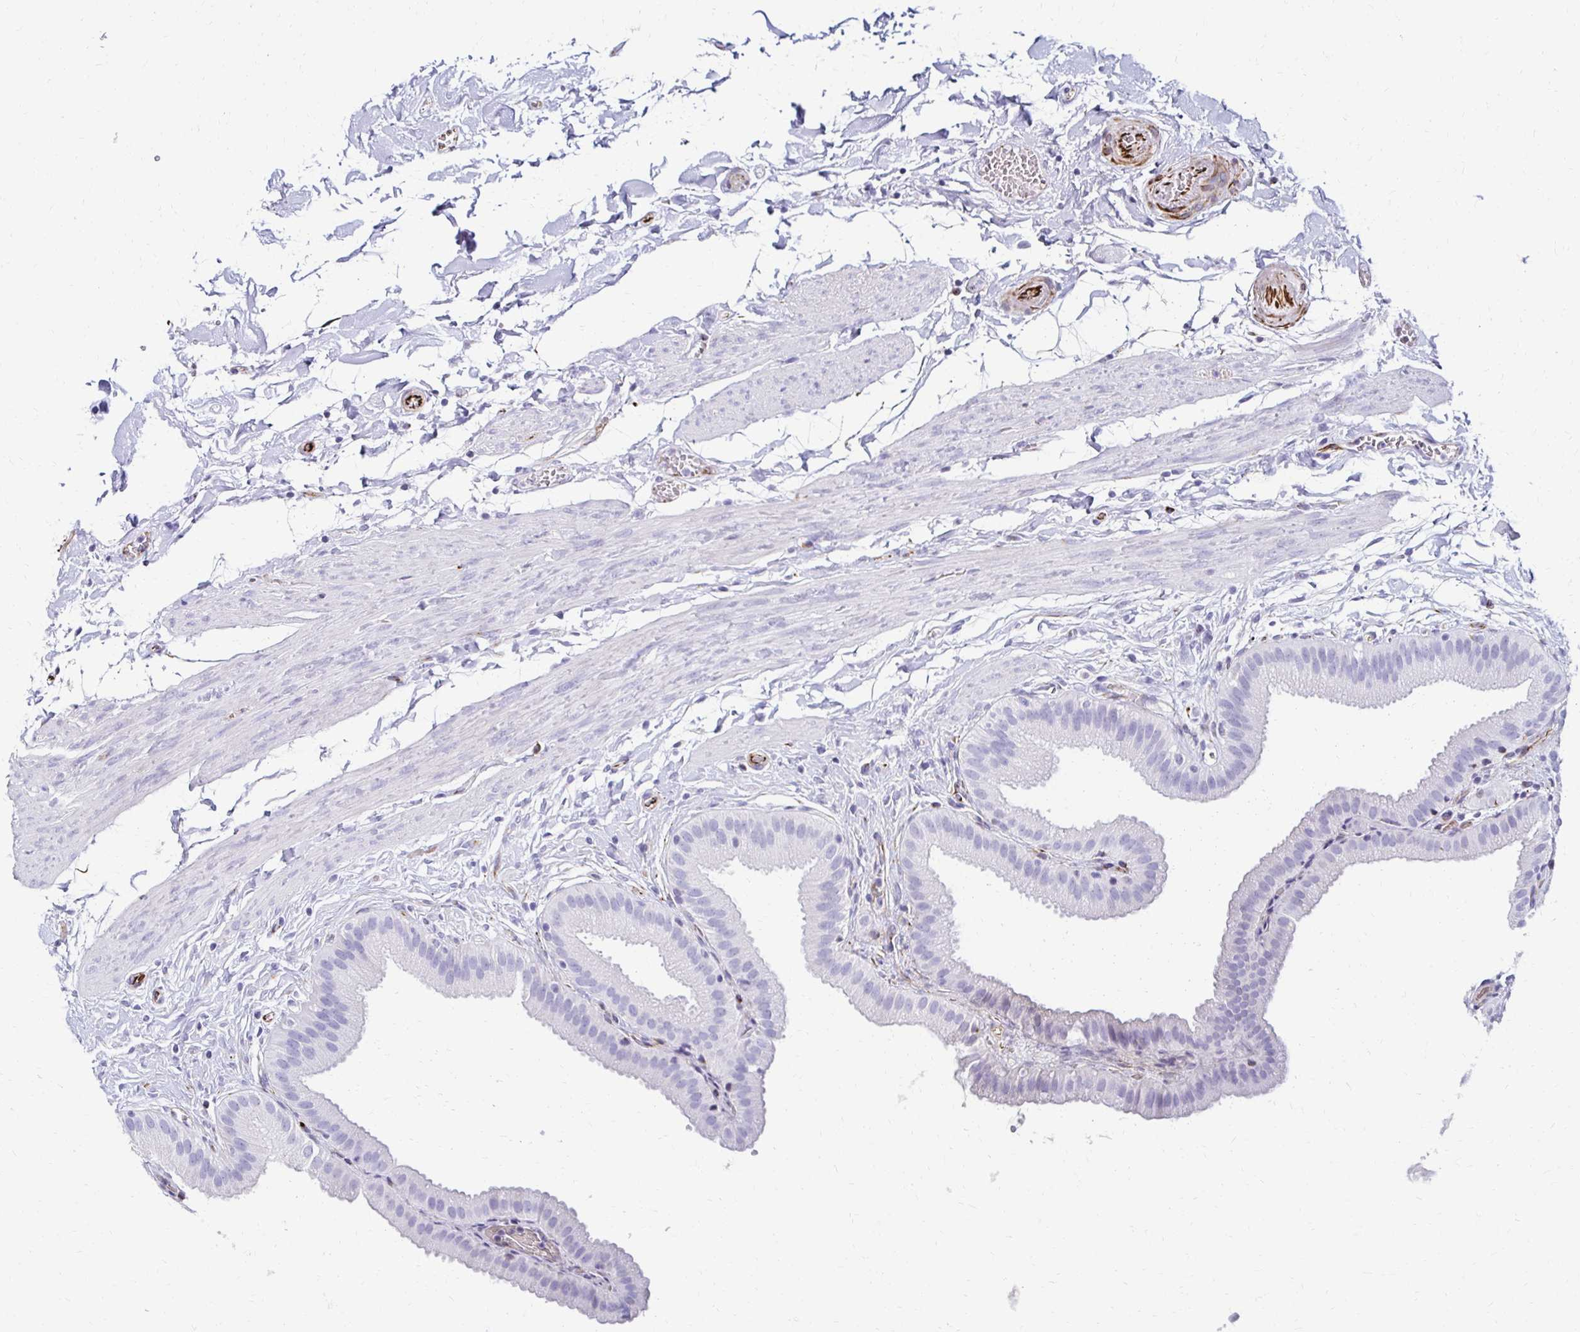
{"staining": {"intensity": "negative", "quantity": "none", "location": "none"}, "tissue": "gallbladder", "cell_type": "Glandular cells", "image_type": "normal", "snomed": [{"axis": "morphology", "description": "Normal tissue, NOS"}, {"axis": "topography", "description": "Gallbladder"}], "caption": "Immunohistochemical staining of unremarkable gallbladder reveals no significant staining in glandular cells. Nuclei are stained in blue.", "gene": "TMEM54", "patient": {"sex": "female", "age": 63}}